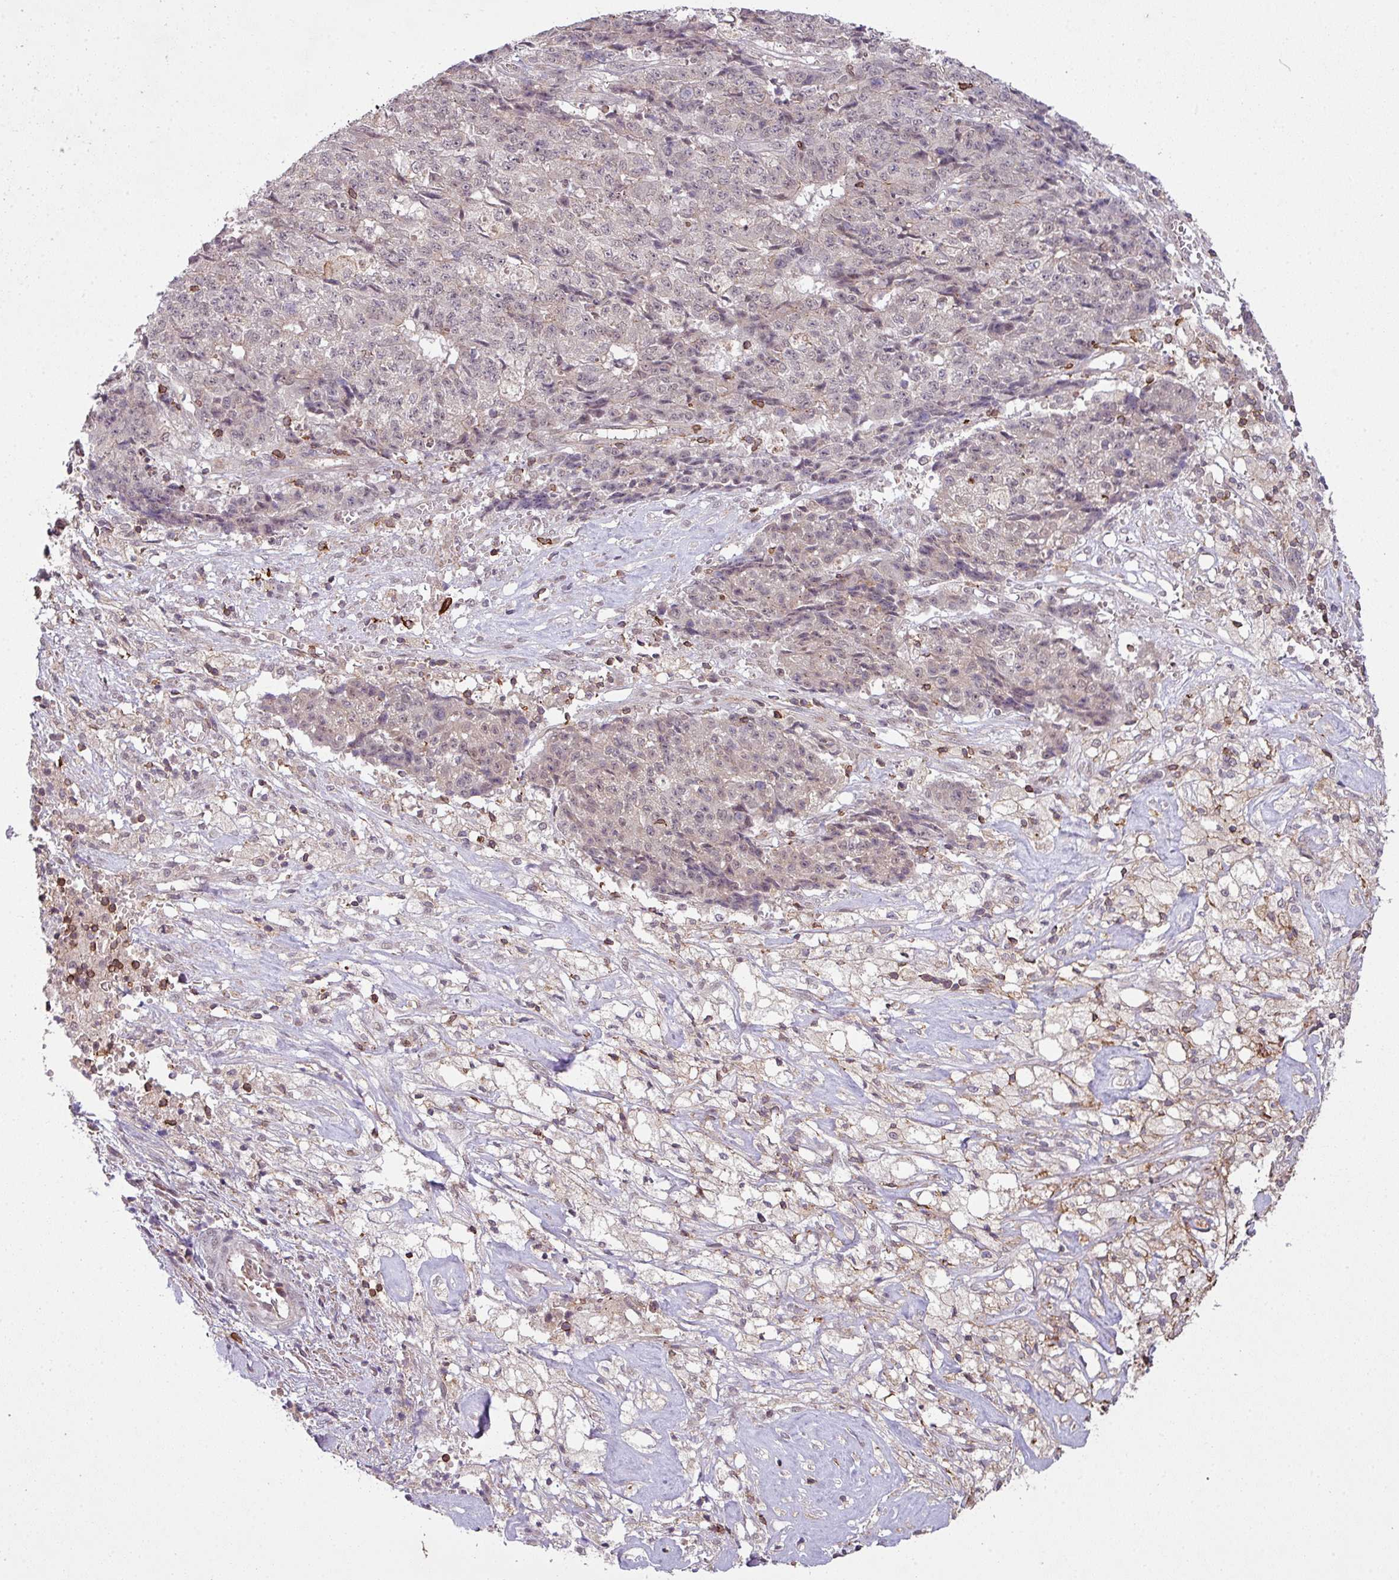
{"staining": {"intensity": "weak", "quantity": "<25%", "location": "nuclear"}, "tissue": "ovarian cancer", "cell_type": "Tumor cells", "image_type": "cancer", "snomed": [{"axis": "morphology", "description": "Carcinoma, endometroid"}, {"axis": "topography", "description": "Ovary"}], "caption": "IHC micrograph of neoplastic tissue: ovarian cancer (endometroid carcinoma) stained with DAB (3,3'-diaminobenzidine) displays no significant protein expression in tumor cells. The staining is performed using DAB (3,3'-diaminobenzidine) brown chromogen with nuclei counter-stained in using hematoxylin.", "gene": "ZC2HC1C", "patient": {"sex": "female", "age": 42}}